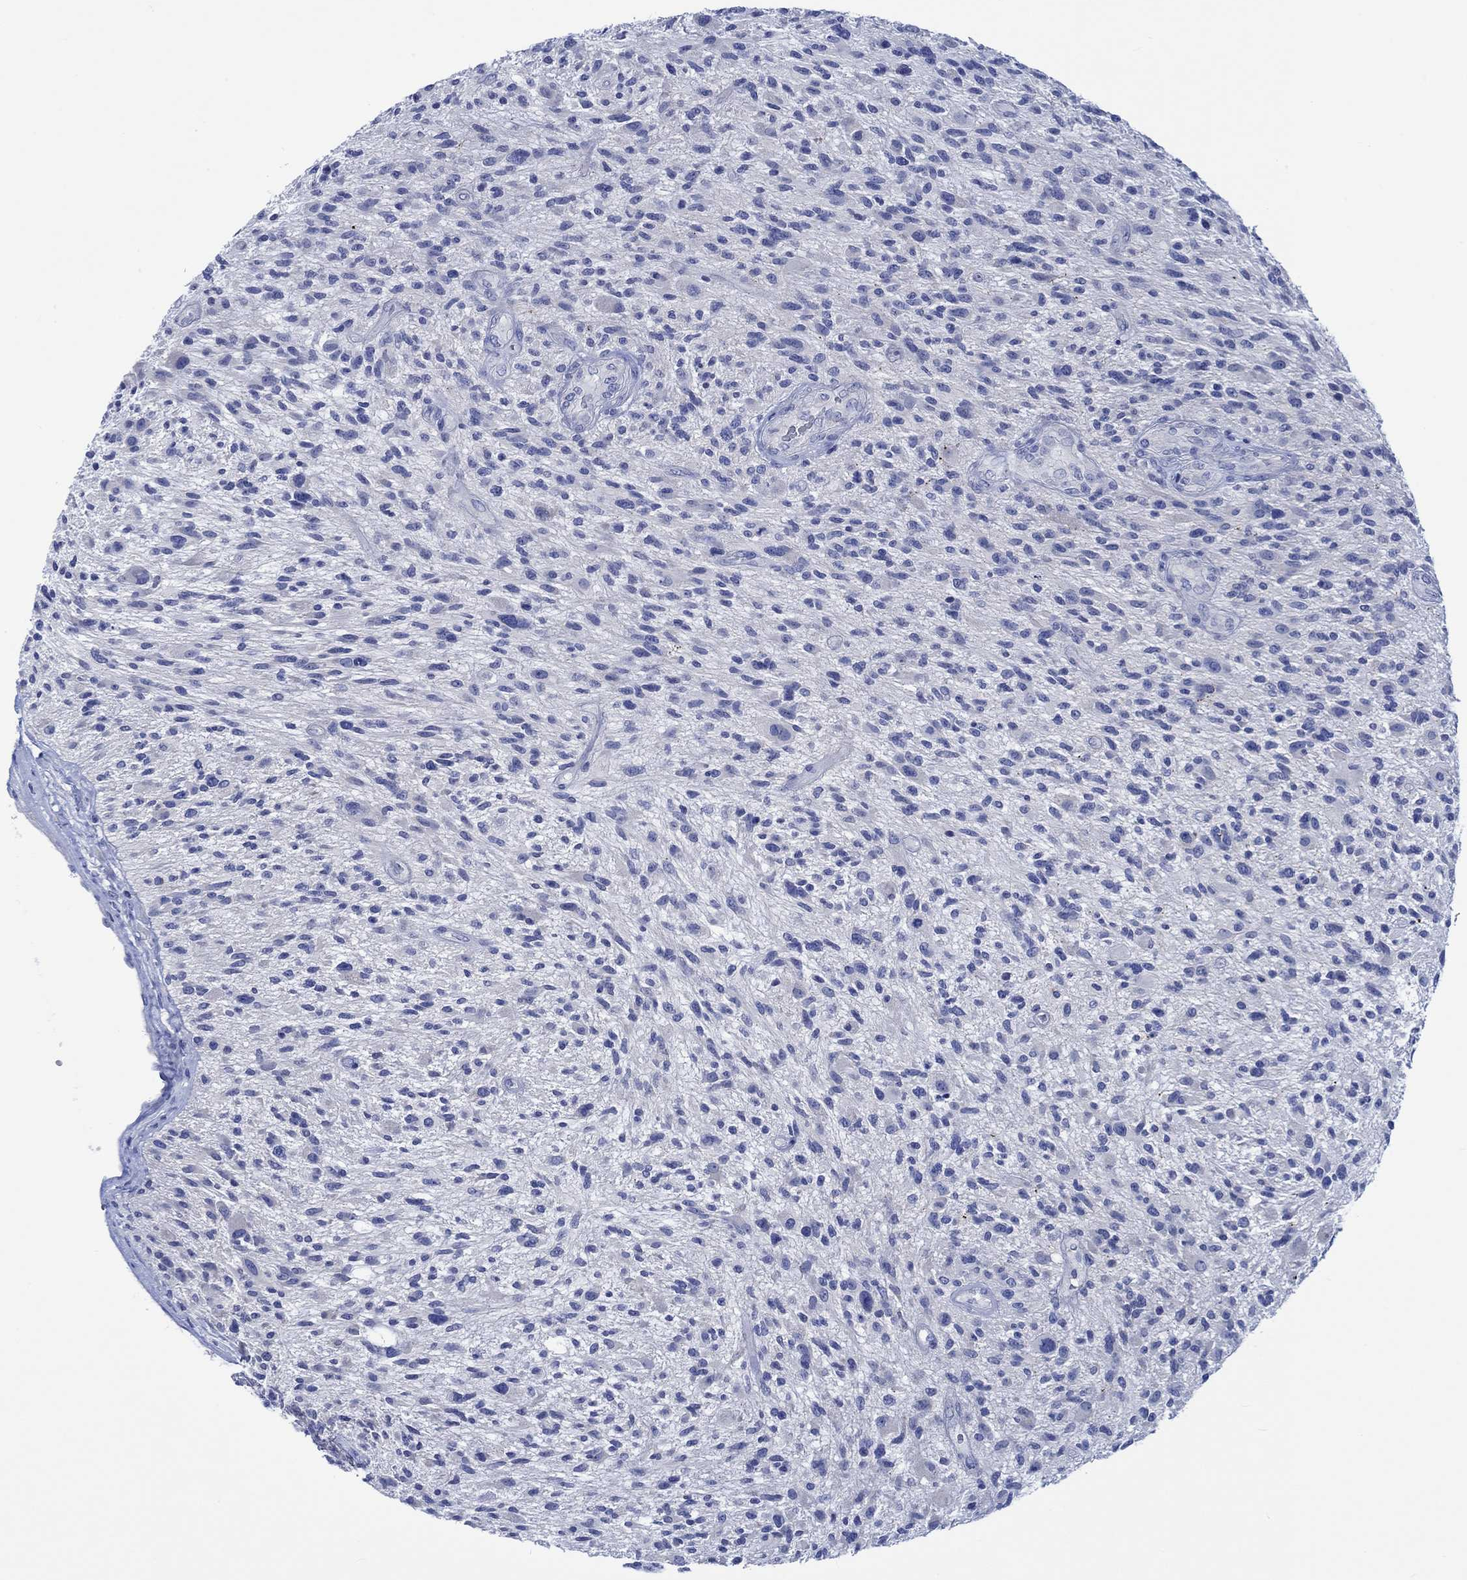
{"staining": {"intensity": "negative", "quantity": "none", "location": "none"}, "tissue": "glioma", "cell_type": "Tumor cells", "image_type": "cancer", "snomed": [{"axis": "morphology", "description": "Glioma, malignant, High grade"}, {"axis": "topography", "description": "Brain"}], "caption": "DAB (3,3'-diaminobenzidine) immunohistochemical staining of glioma shows no significant positivity in tumor cells.", "gene": "PTPRN2", "patient": {"sex": "male", "age": 47}}